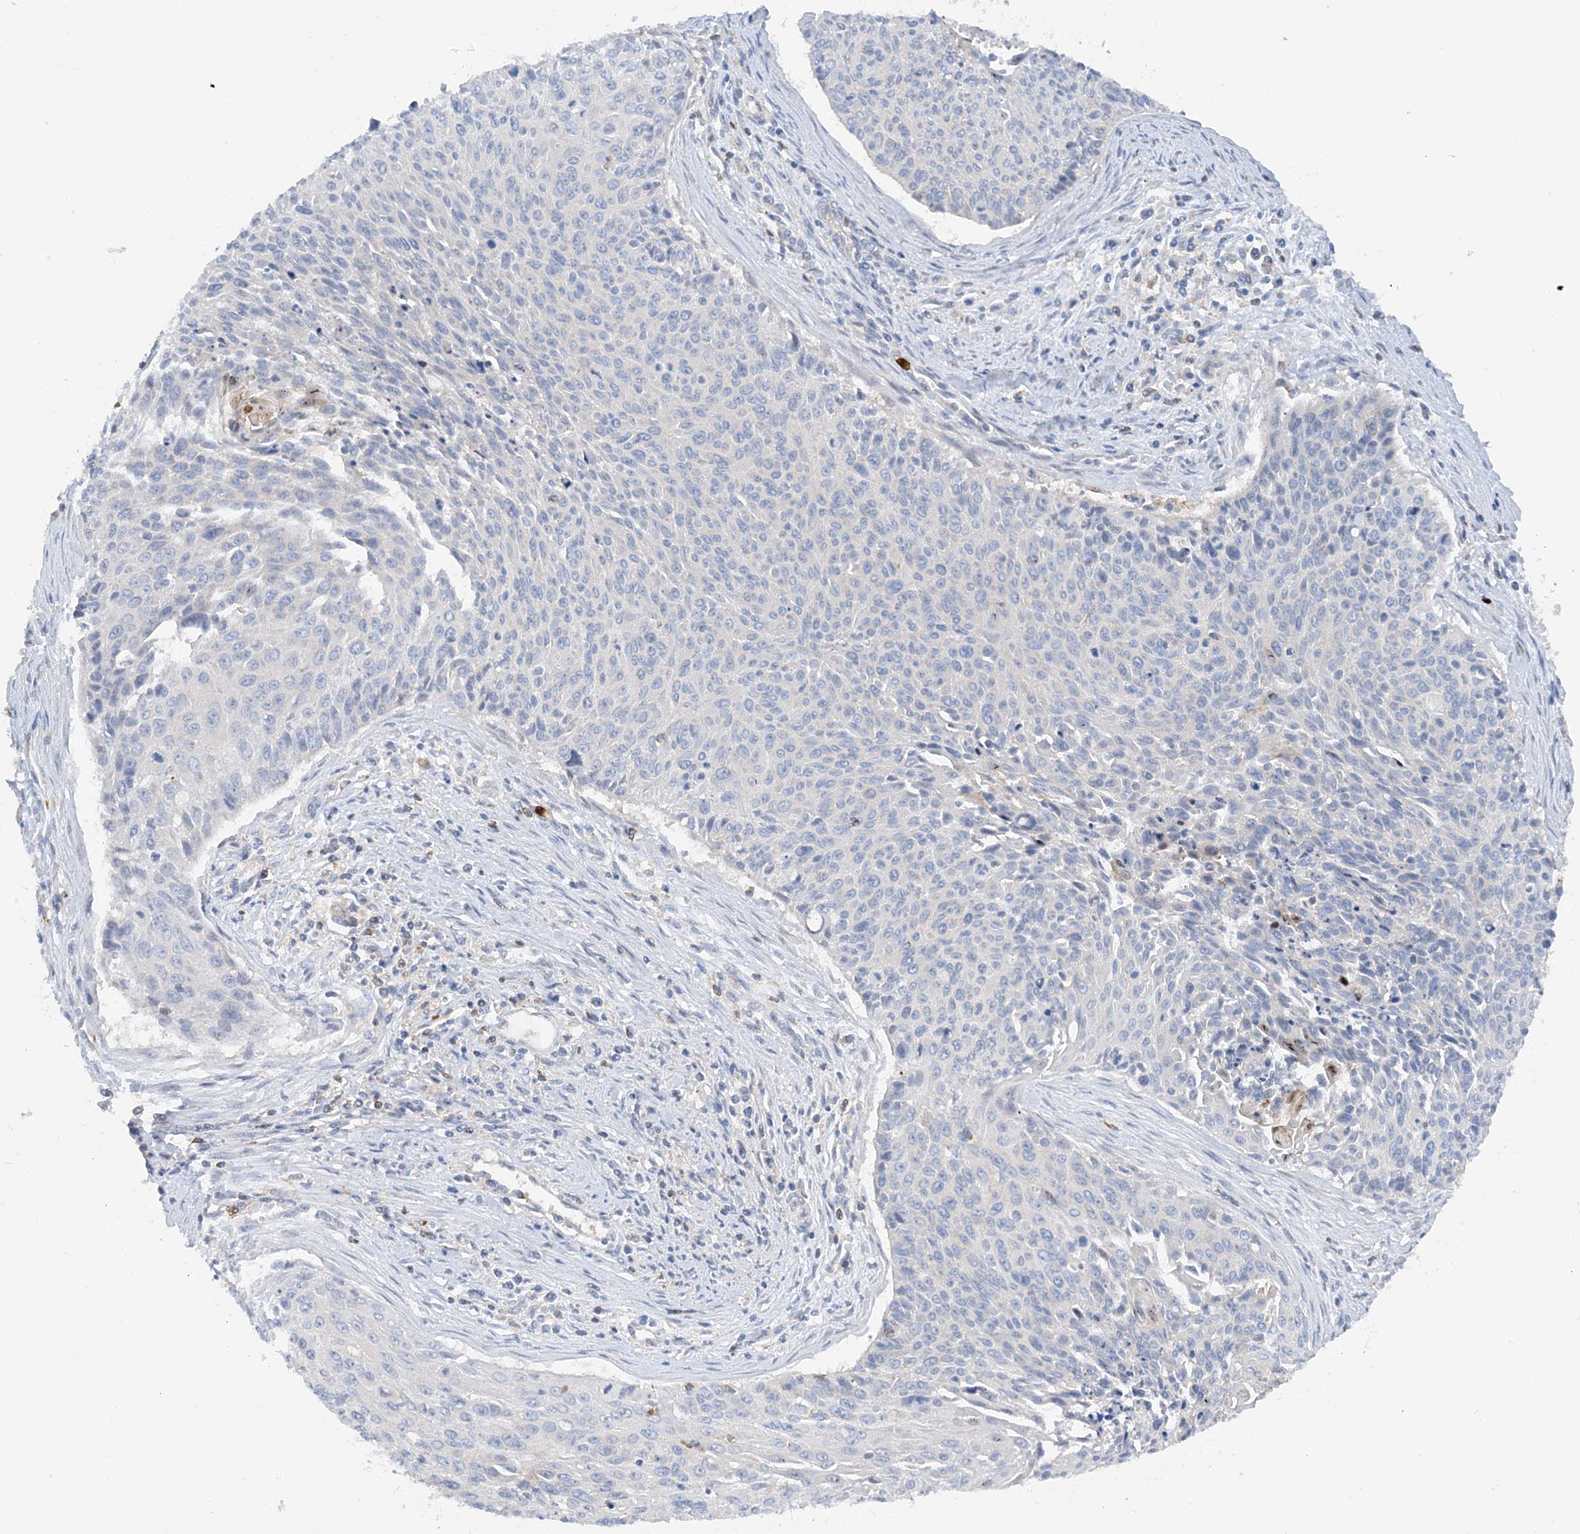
{"staining": {"intensity": "negative", "quantity": "none", "location": "none"}, "tissue": "cervical cancer", "cell_type": "Tumor cells", "image_type": "cancer", "snomed": [{"axis": "morphology", "description": "Squamous cell carcinoma, NOS"}, {"axis": "topography", "description": "Cervix"}], "caption": "This is an IHC image of cervical cancer (squamous cell carcinoma). There is no expression in tumor cells.", "gene": "PHACTR2", "patient": {"sex": "female", "age": 55}}